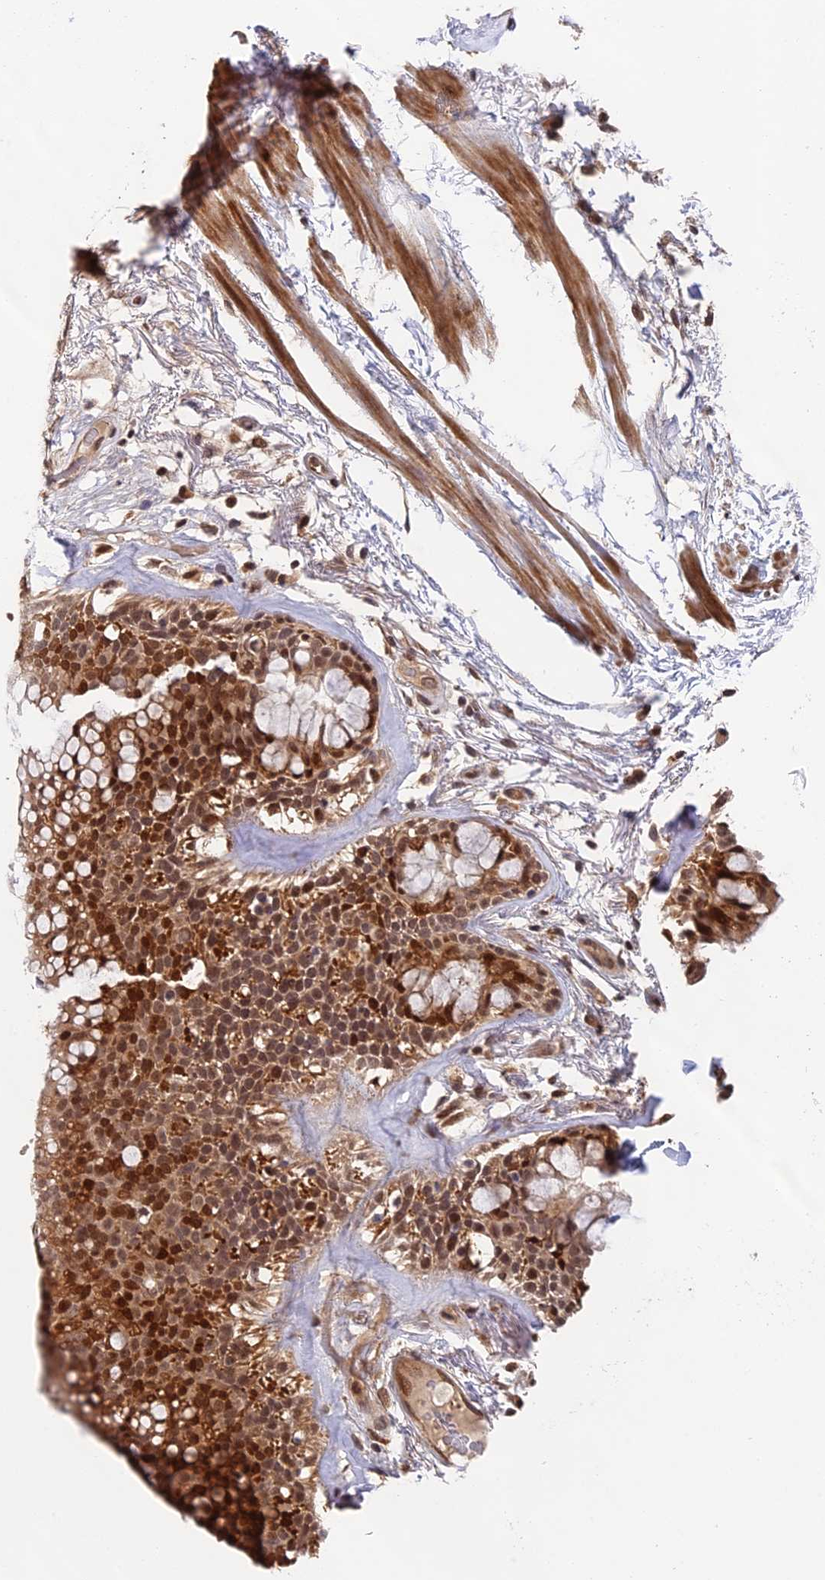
{"staining": {"intensity": "negative", "quantity": "none", "location": "none"}, "tissue": "adipose tissue", "cell_type": "Adipocytes", "image_type": "normal", "snomed": [{"axis": "morphology", "description": "Normal tissue, NOS"}, {"axis": "topography", "description": "Bronchus"}], "caption": "Protein analysis of normal adipose tissue displays no significant expression in adipocytes.", "gene": "OSBPL1A", "patient": {"sex": "male", "age": 66}}